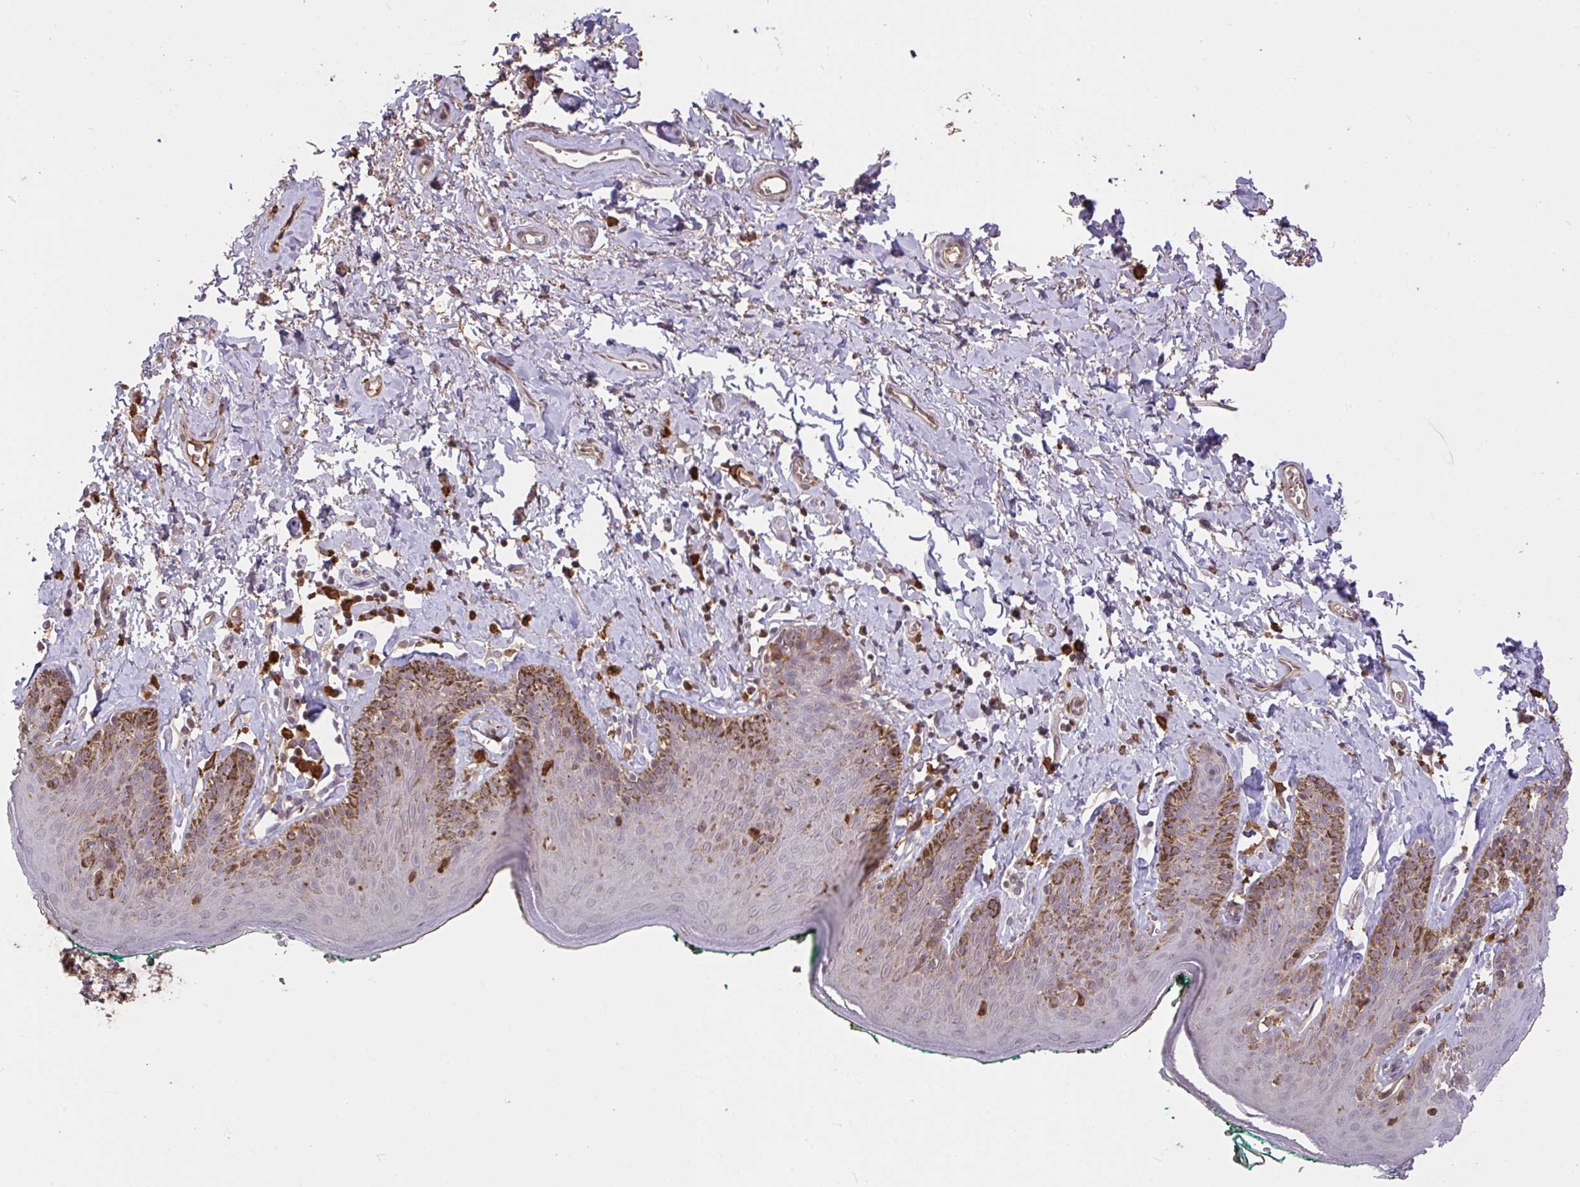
{"staining": {"intensity": "moderate", "quantity": "<25%", "location": "cytoplasmic/membranous"}, "tissue": "skin", "cell_type": "Epidermal cells", "image_type": "normal", "snomed": [{"axis": "morphology", "description": "Normal tissue, NOS"}, {"axis": "topography", "description": "Vulva"}, {"axis": "topography", "description": "Peripheral nerve tissue"}], "caption": "Immunohistochemical staining of normal skin displays <25% levels of moderate cytoplasmic/membranous protein expression in approximately <25% of epidermal cells.", "gene": "FCER1A", "patient": {"sex": "female", "age": 66}}